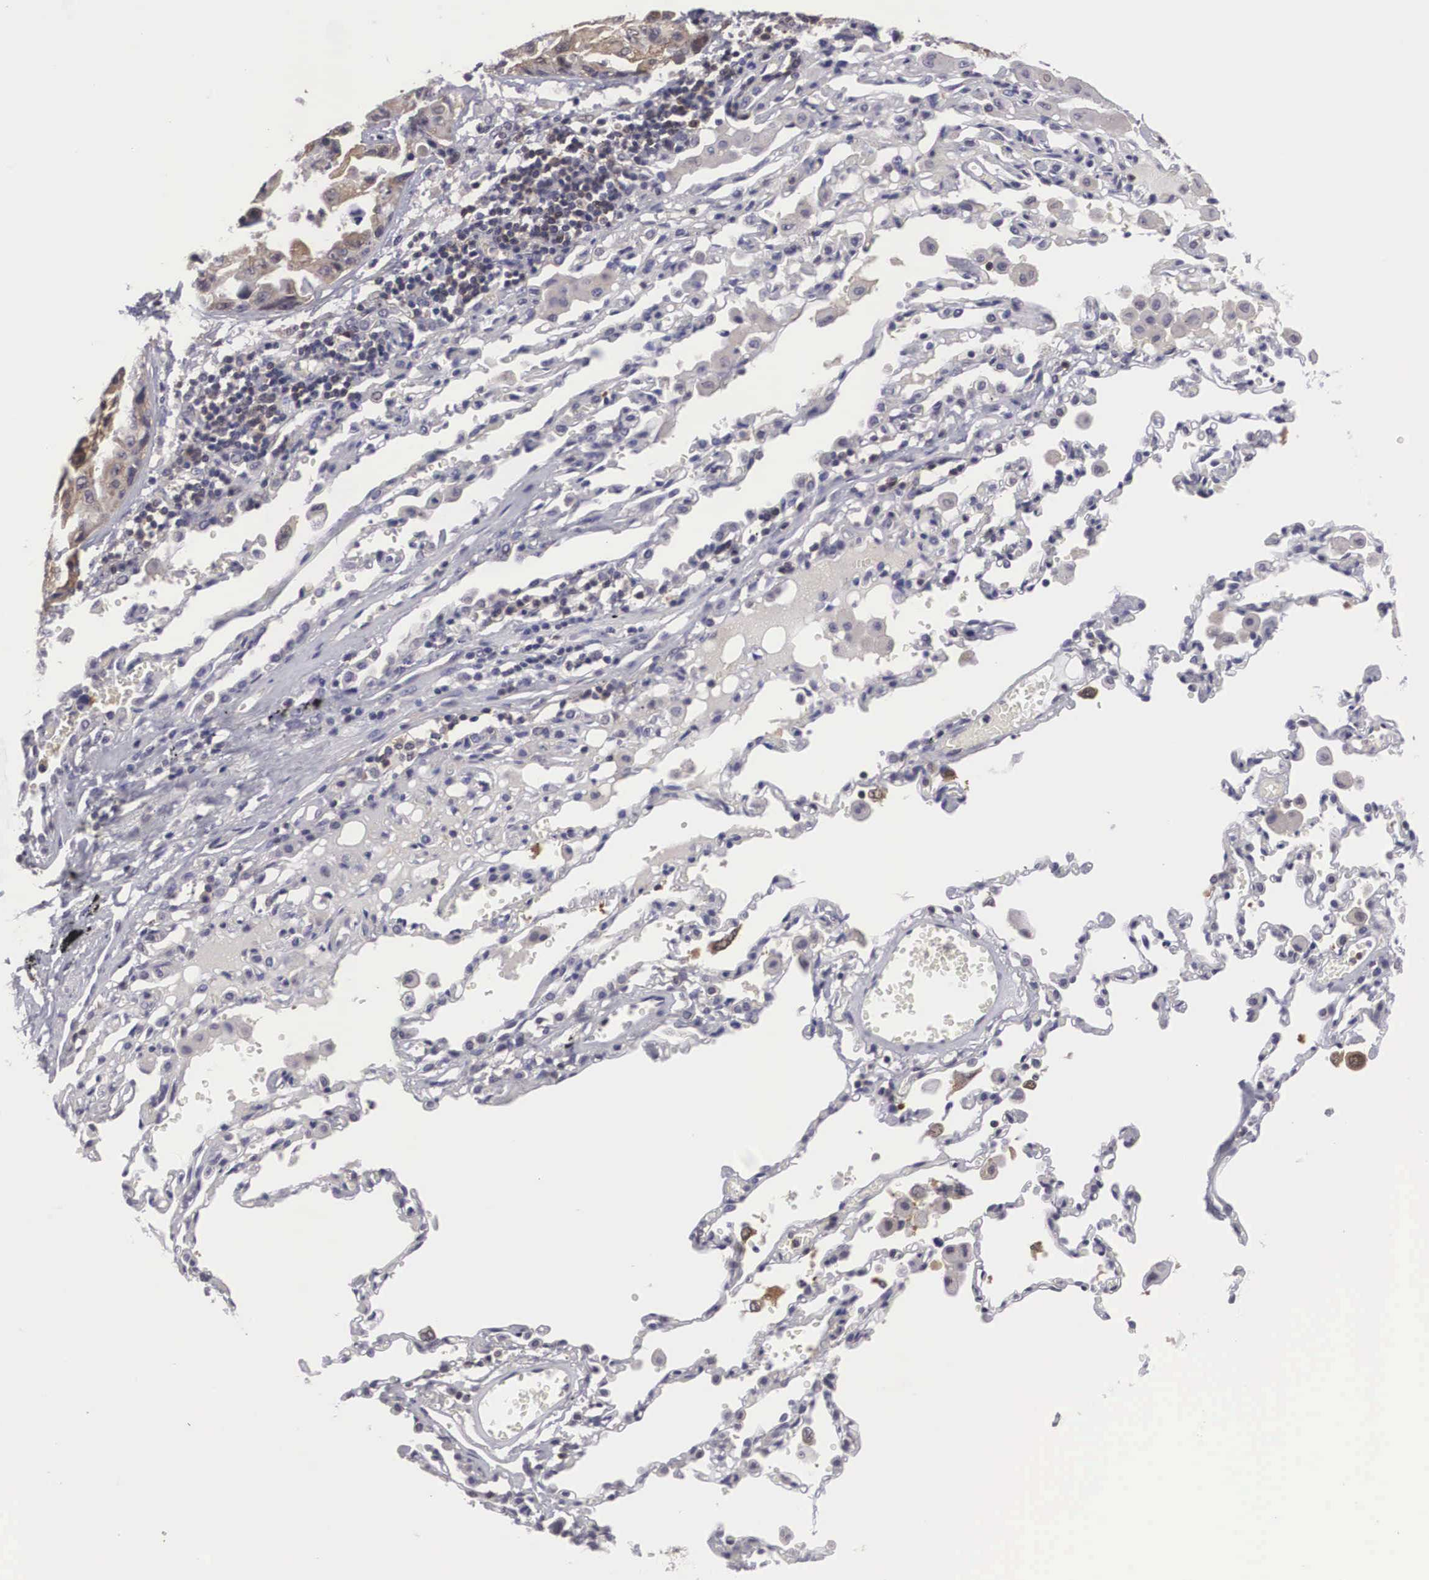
{"staining": {"intensity": "moderate", "quantity": ">75%", "location": "cytoplasmic/membranous,nuclear"}, "tissue": "lung cancer", "cell_type": "Tumor cells", "image_type": "cancer", "snomed": [{"axis": "morphology", "description": "Adenocarcinoma, NOS"}, {"axis": "topography", "description": "Lung"}], "caption": "Moderate cytoplasmic/membranous and nuclear protein expression is present in about >75% of tumor cells in lung adenocarcinoma.", "gene": "ADSL", "patient": {"sex": "male", "age": 64}}